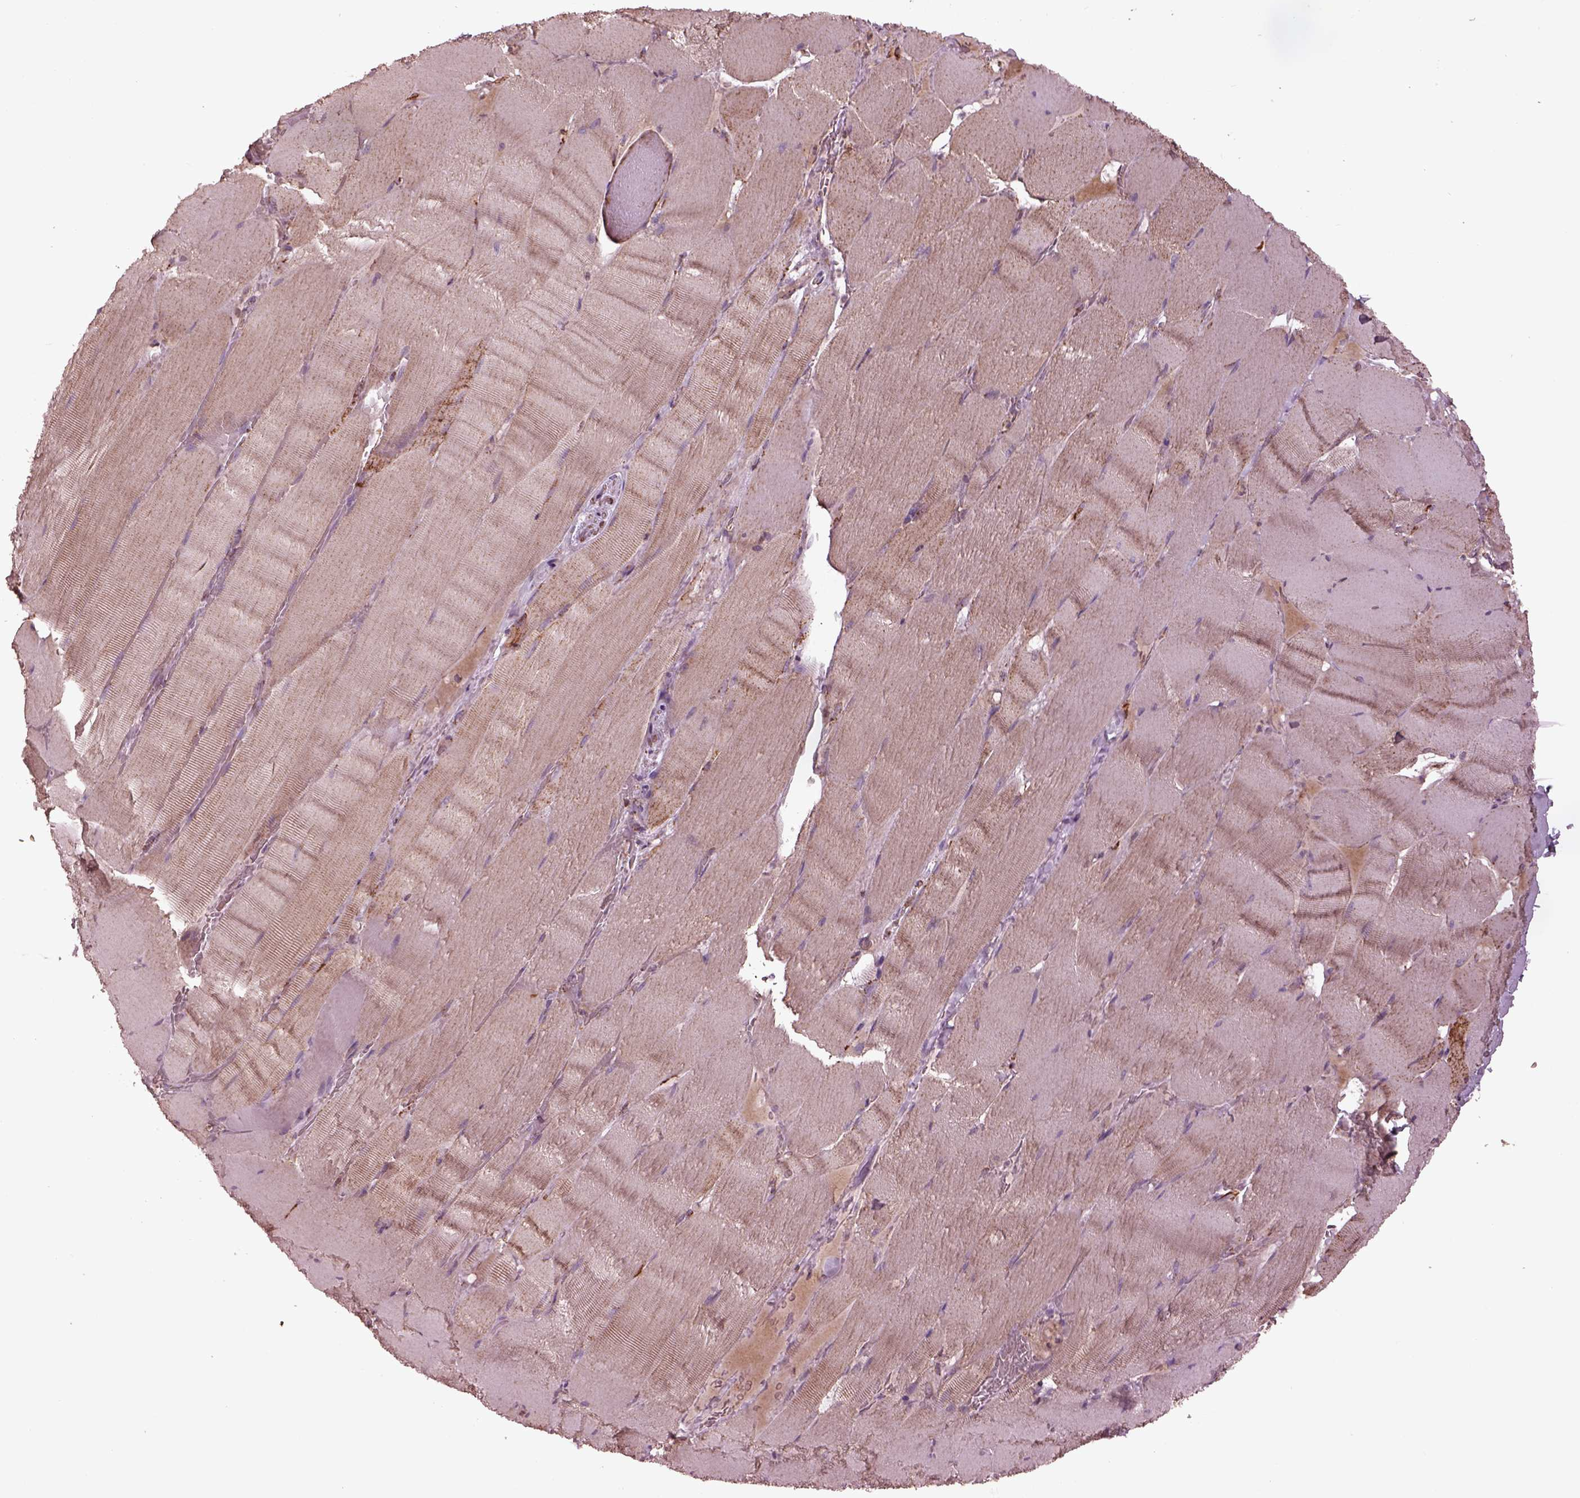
{"staining": {"intensity": "weak", "quantity": "25%-75%", "location": "cytoplasmic/membranous"}, "tissue": "skeletal muscle", "cell_type": "Myocytes", "image_type": "normal", "snomed": [{"axis": "morphology", "description": "Normal tissue, NOS"}, {"axis": "topography", "description": "Skeletal muscle"}], "caption": "Immunohistochemical staining of benign skeletal muscle shows low levels of weak cytoplasmic/membranous staining in about 25%-75% of myocytes.", "gene": "TMEM254", "patient": {"sex": "male", "age": 56}}